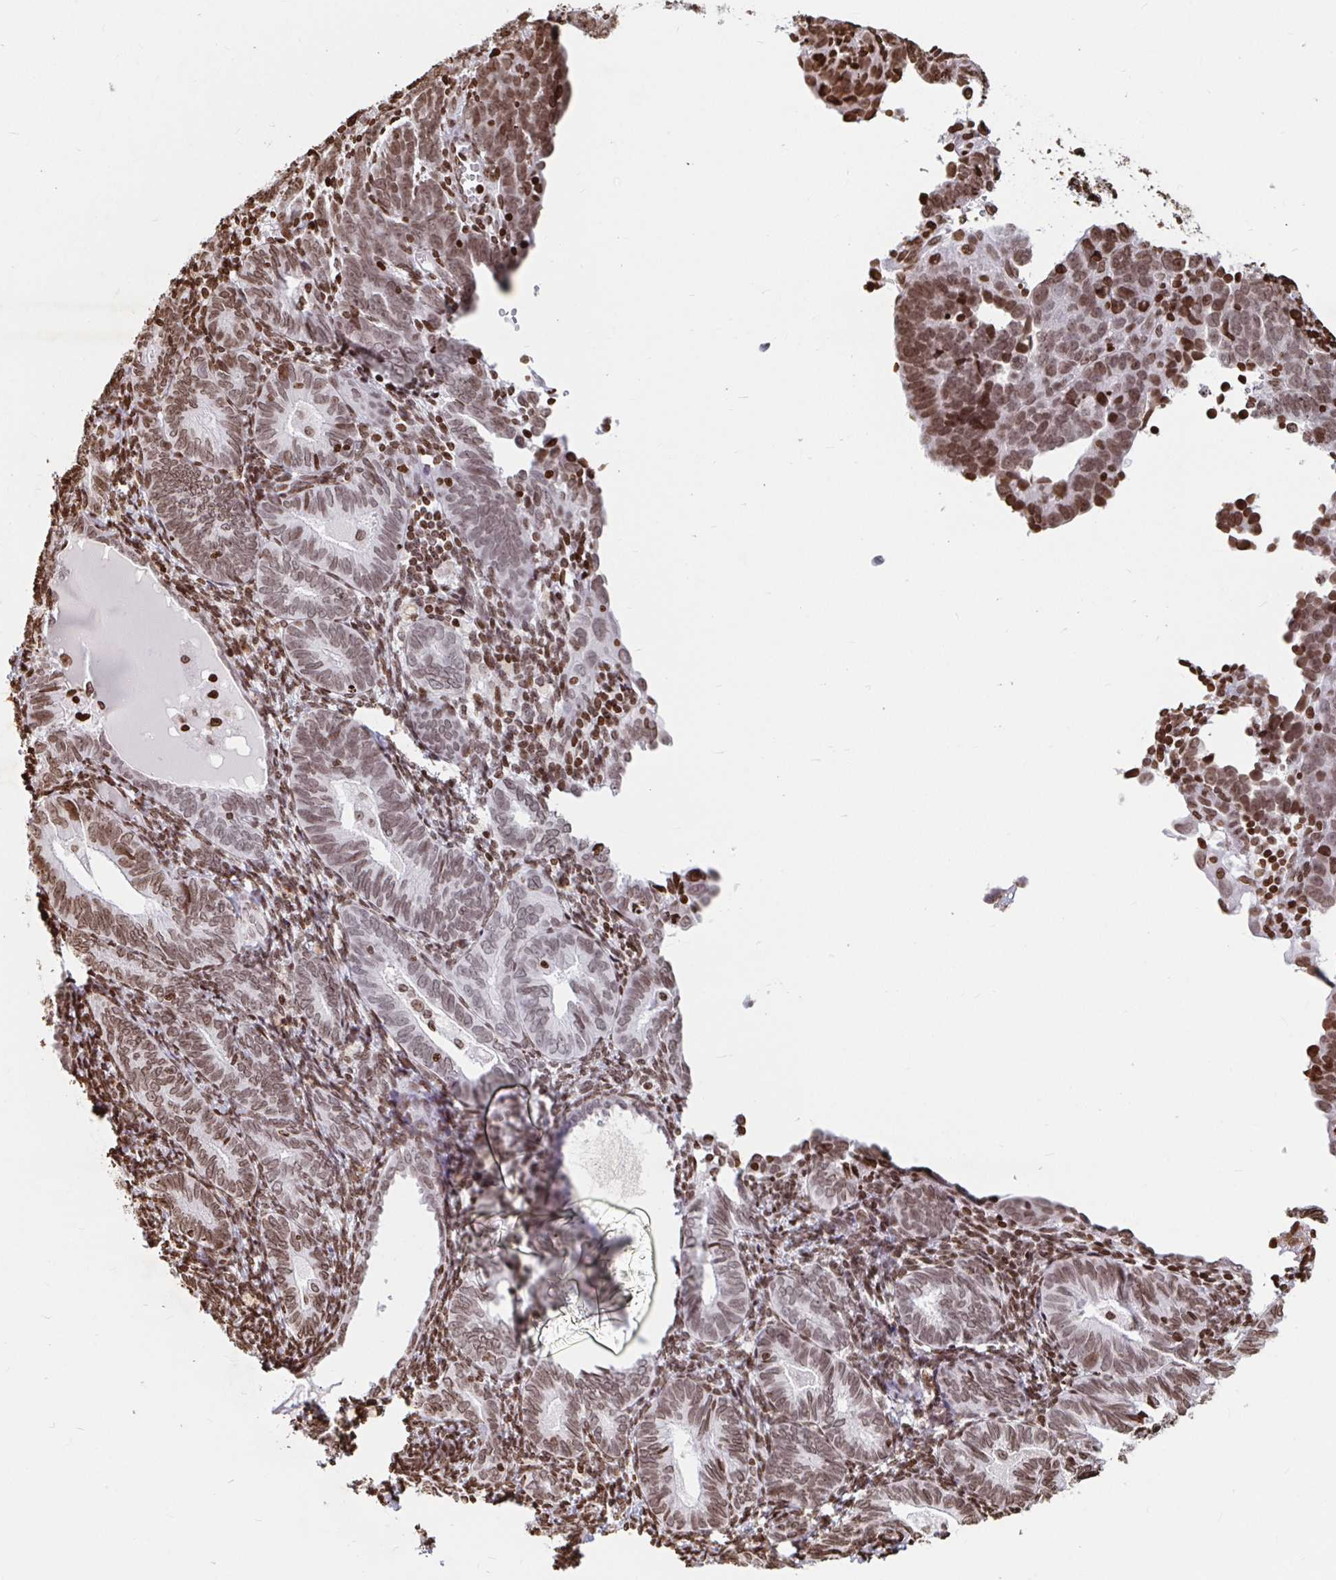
{"staining": {"intensity": "moderate", "quantity": ">75%", "location": "nuclear"}, "tissue": "endometrial cancer", "cell_type": "Tumor cells", "image_type": "cancer", "snomed": [{"axis": "morphology", "description": "Adenocarcinoma, NOS"}, {"axis": "topography", "description": "Endometrium"}], "caption": "Tumor cells display moderate nuclear staining in about >75% of cells in endometrial cancer.", "gene": "H2BC5", "patient": {"sex": "female", "age": 82}}